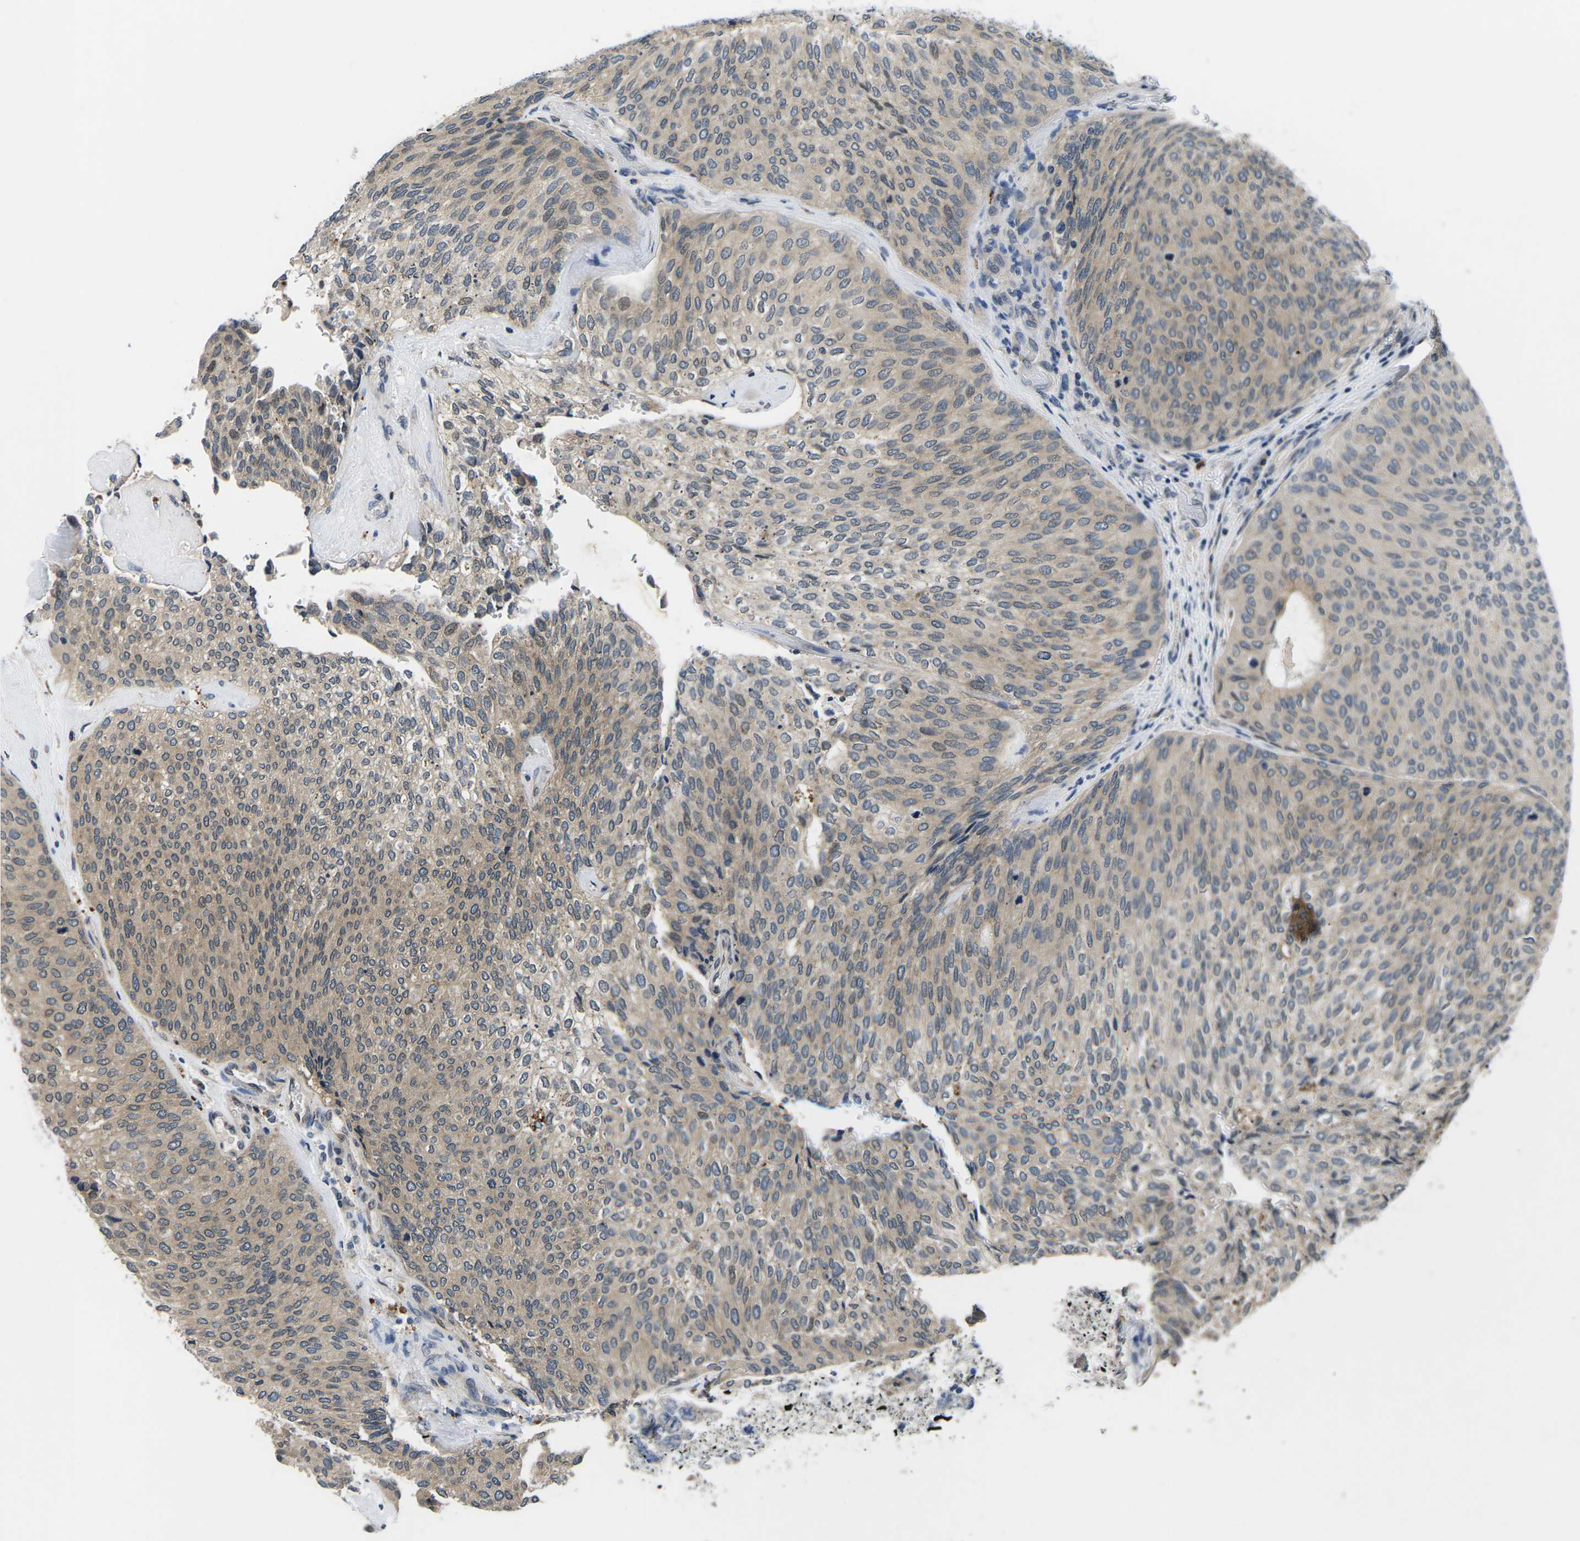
{"staining": {"intensity": "weak", "quantity": "25%-75%", "location": "cytoplasmic/membranous"}, "tissue": "urothelial cancer", "cell_type": "Tumor cells", "image_type": "cancer", "snomed": [{"axis": "morphology", "description": "Urothelial carcinoma, Low grade"}, {"axis": "topography", "description": "Urinary bladder"}], "caption": "Urothelial carcinoma (low-grade) was stained to show a protein in brown. There is low levels of weak cytoplasmic/membranous expression in about 25%-75% of tumor cells.", "gene": "SNX10", "patient": {"sex": "female", "age": 79}}